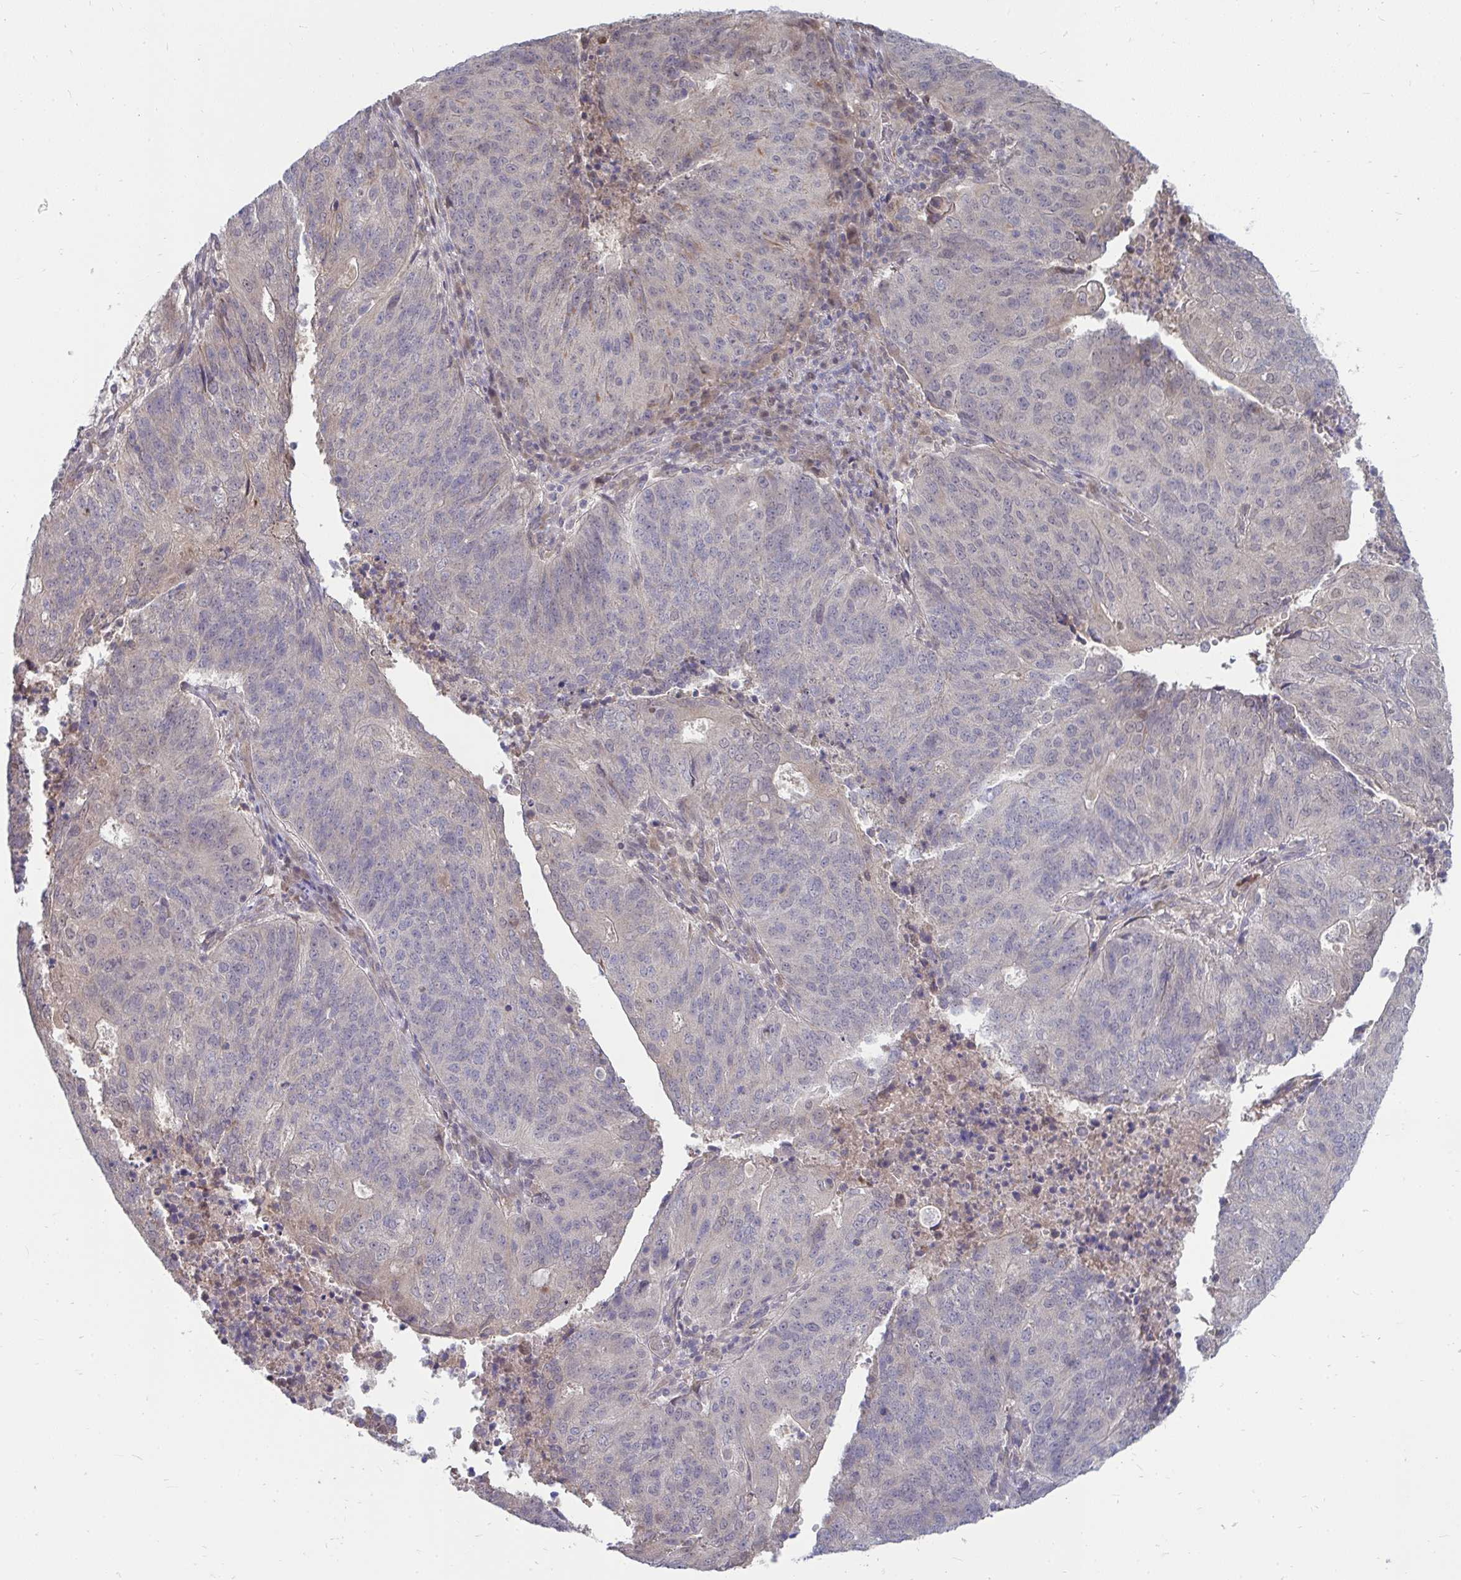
{"staining": {"intensity": "negative", "quantity": "none", "location": "none"}, "tissue": "endometrial cancer", "cell_type": "Tumor cells", "image_type": "cancer", "snomed": [{"axis": "morphology", "description": "Adenocarcinoma, NOS"}, {"axis": "topography", "description": "Endometrium"}], "caption": "This is an immunohistochemistry image of endometrial cancer (adenocarcinoma). There is no expression in tumor cells.", "gene": "MROH8", "patient": {"sex": "female", "age": 82}}